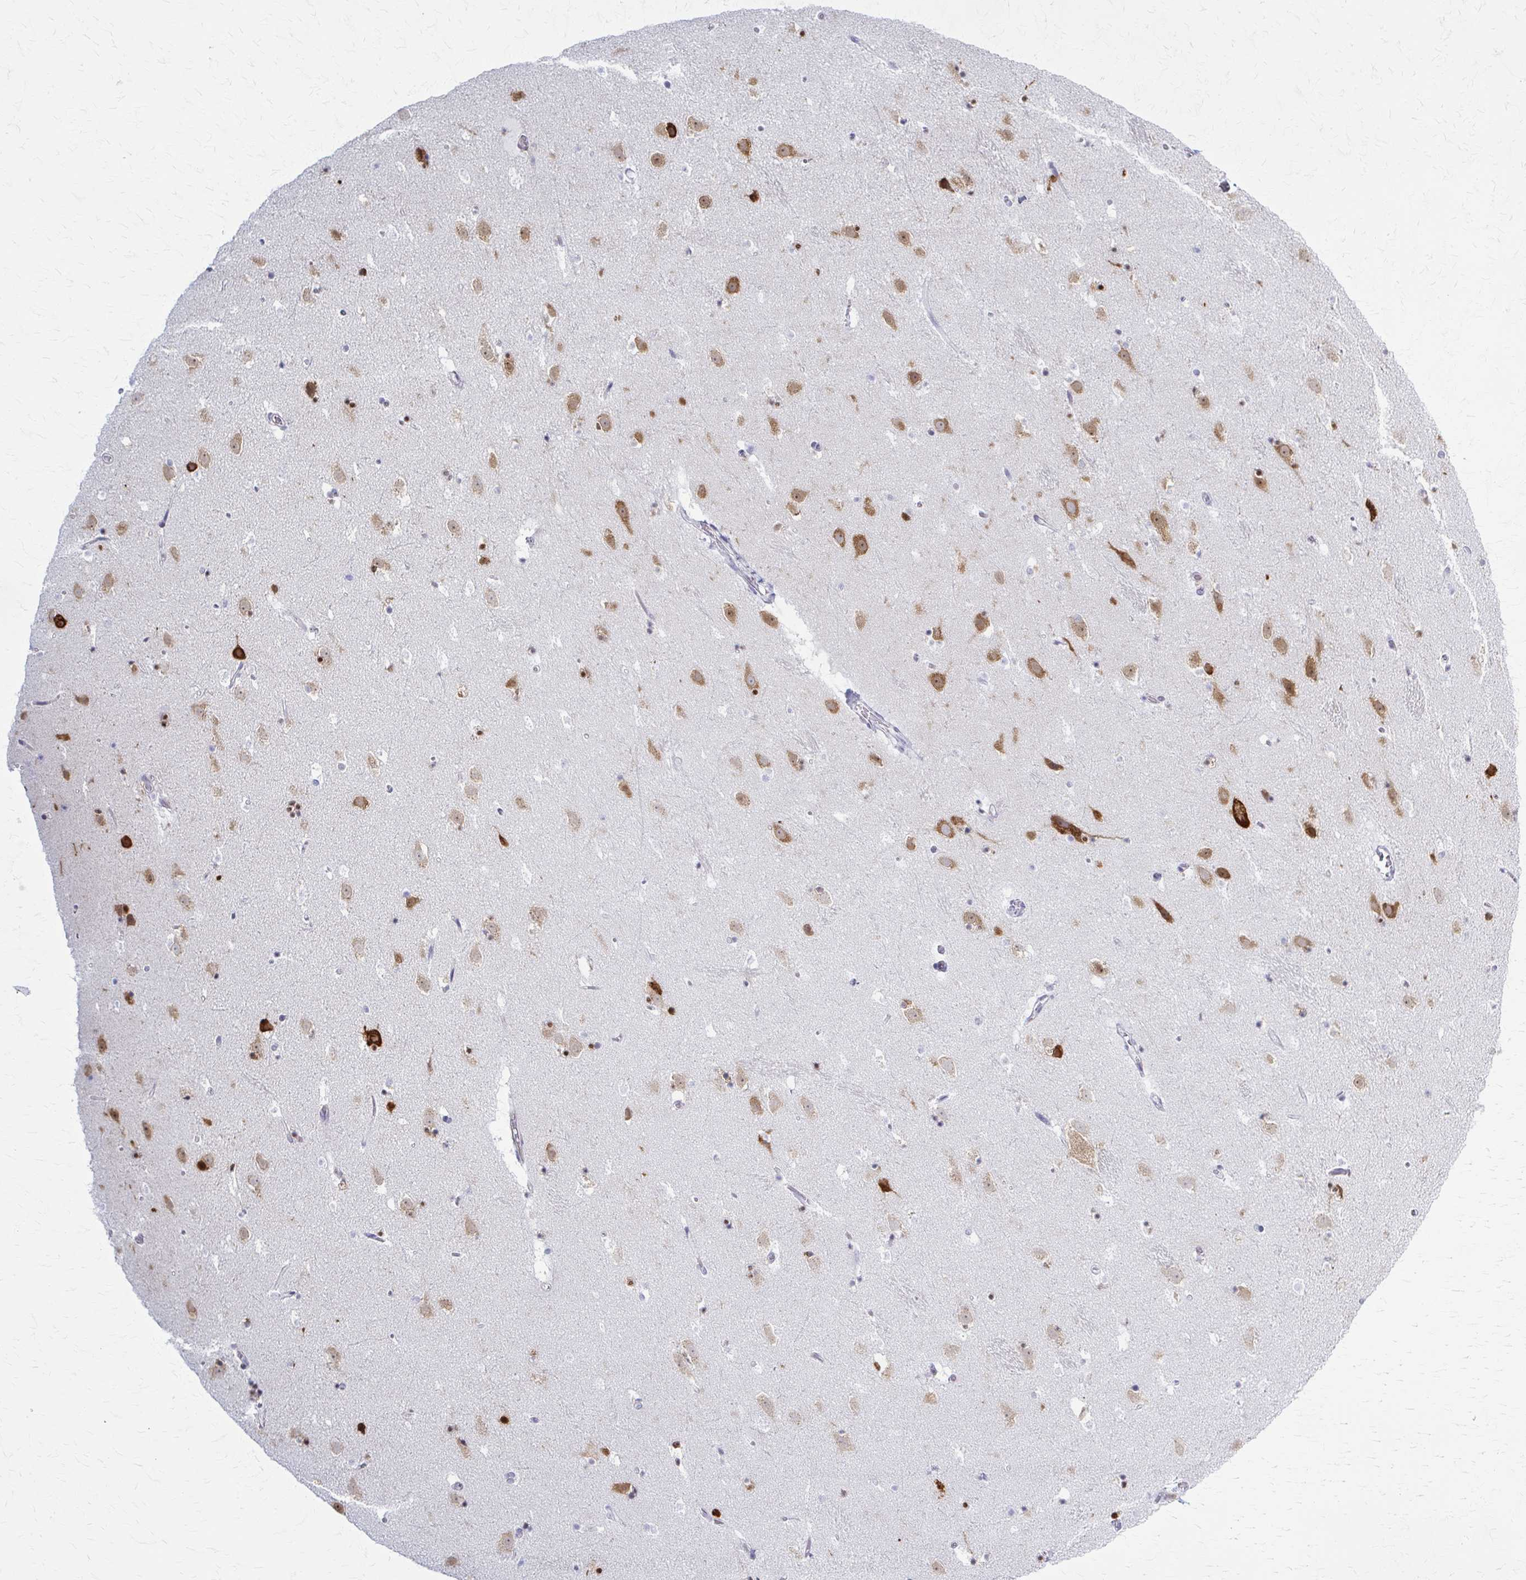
{"staining": {"intensity": "moderate", "quantity": "25%-75%", "location": "cytoplasmic/membranous"}, "tissue": "caudate", "cell_type": "Glial cells", "image_type": "normal", "snomed": [{"axis": "morphology", "description": "Normal tissue, NOS"}, {"axis": "topography", "description": "Lateral ventricle wall"}], "caption": "Protein staining of benign caudate reveals moderate cytoplasmic/membranous expression in about 25%-75% of glial cells. (Brightfield microscopy of DAB IHC at high magnification).", "gene": "PRKRA", "patient": {"sex": "male", "age": 37}}